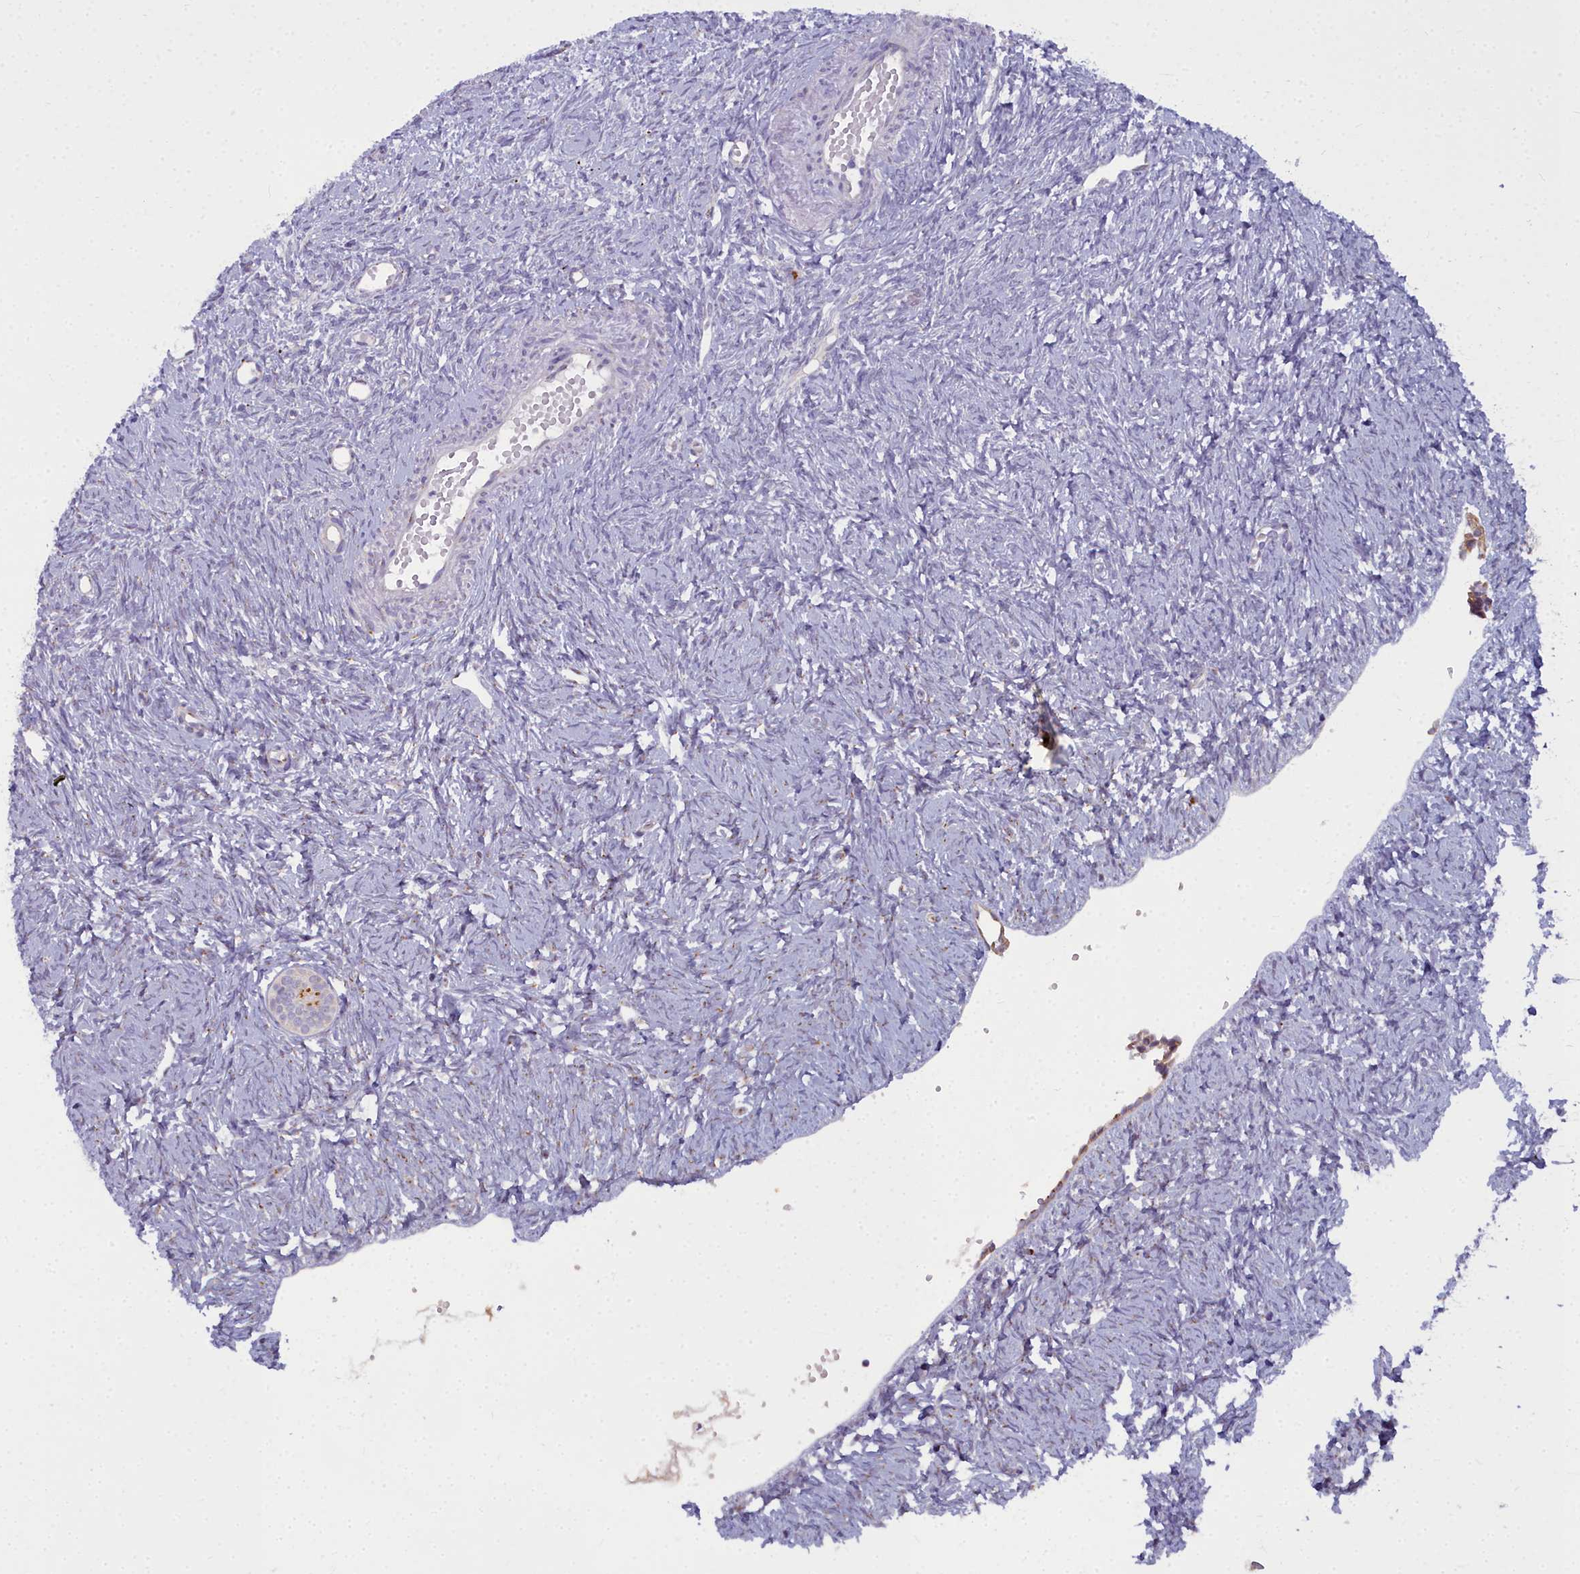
{"staining": {"intensity": "moderate", "quantity": "<25%", "location": "cytoplasmic/membranous"}, "tissue": "ovary", "cell_type": "Follicle cells", "image_type": "normal", "snomed": [{"axis": "morphology", "description": "Normal tissue, NOS"}, {"axis": "topography", "description": "Ovary"}], "caption": "A low amount of moderate cytoplasmic/membranous expression is identified in approximately <25% of follicle cells in benign ovary.", "gene": "WDPCP", "patient": {"sex": "female", "age": 51}}